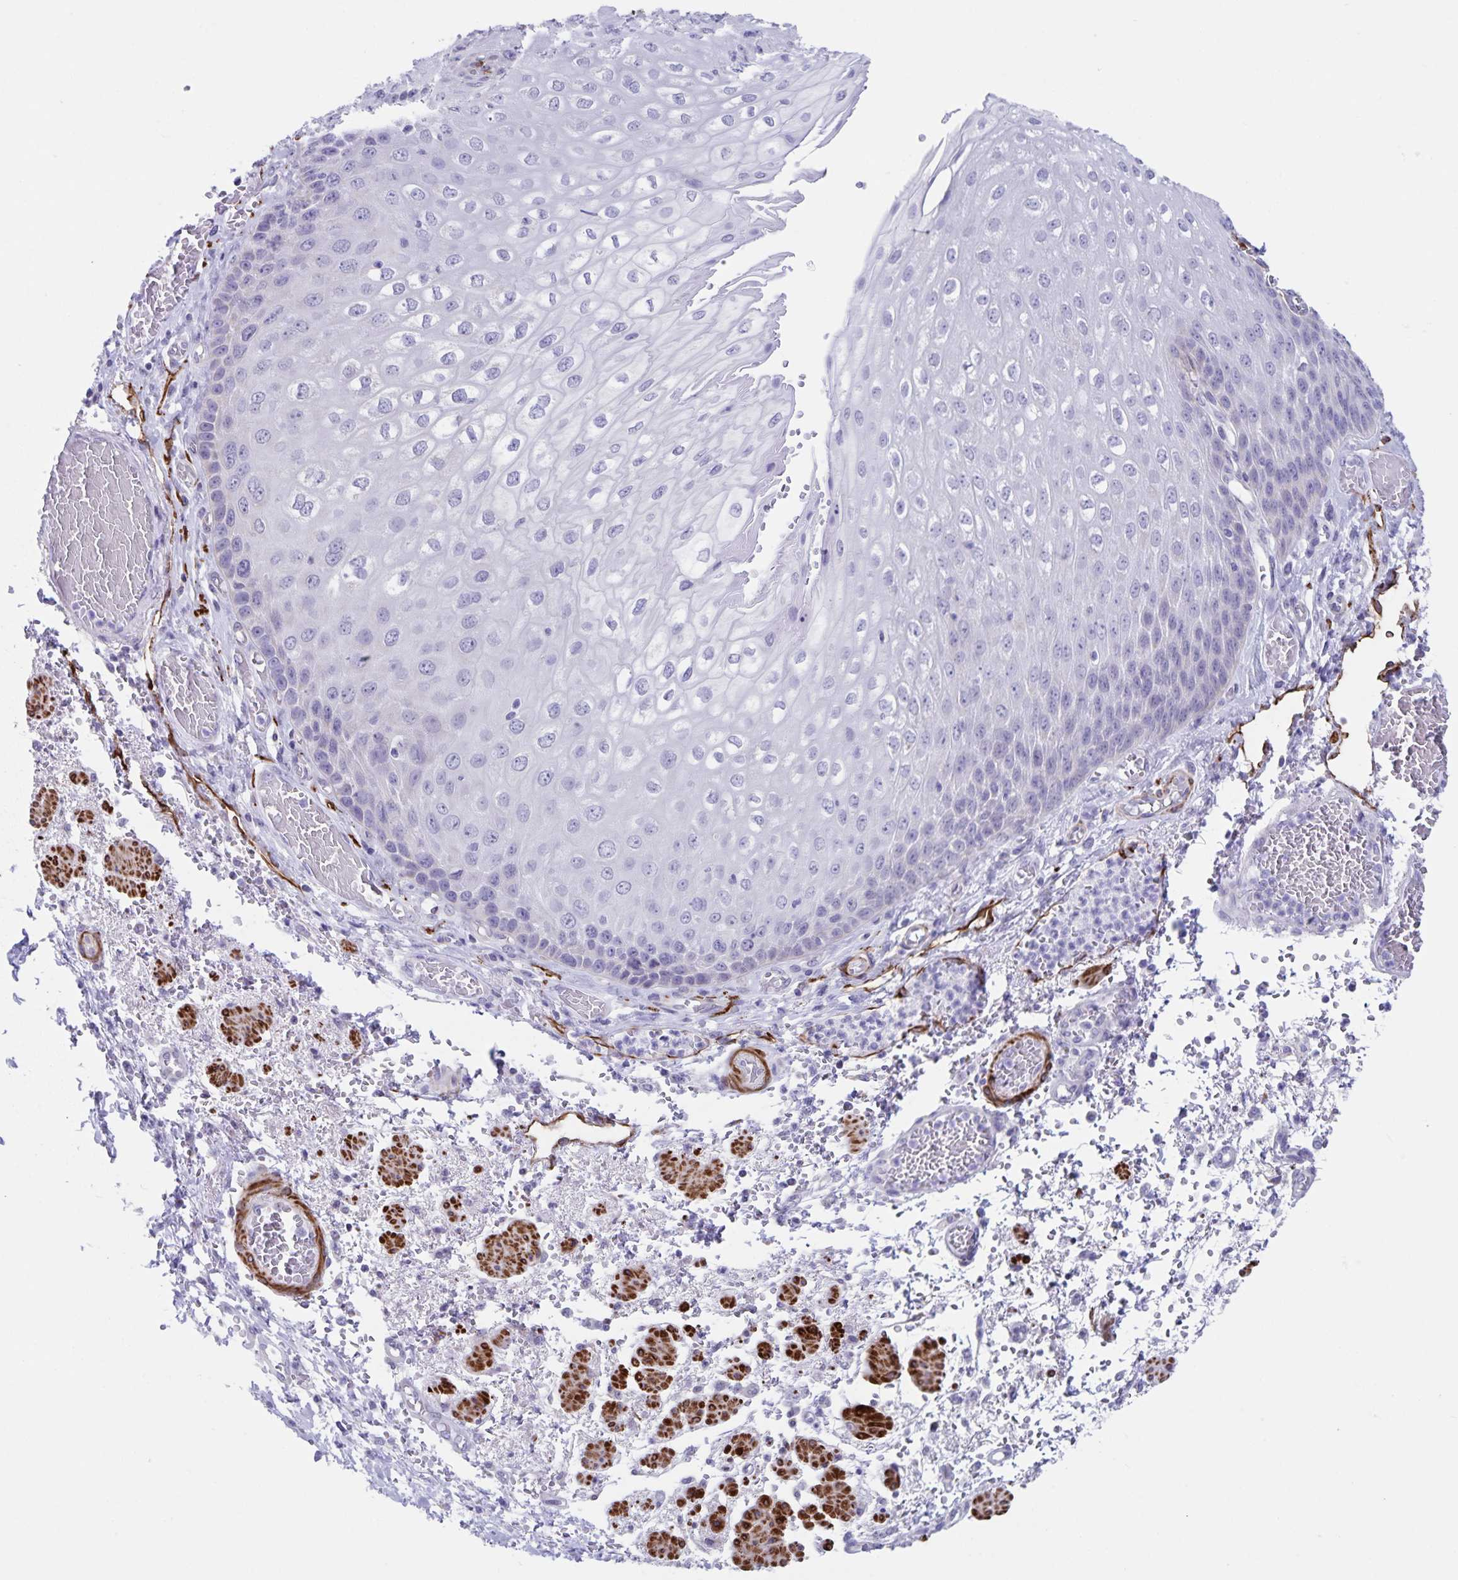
{"staining": {"intensity": "negative", "quantity": "none", "location": "none"}, "tissue": "esophagus", "cell_type": "Squamous epithelial cells", "image_type": "normal", "snomed": [{"axis": "morphology", "description": "Normal tissue, NOS"}, {"axis": "morphology", "description": "Adenocarcinoma, NOS"}, {"axis": "topography", "description": "Esophagus"}], "caption": "High magnification brightfield microscopy of unremarkable esophagus stained with DAB (brown) and counterstained with hematoxylin (blue): squamous epithelial cells show no significant positivity.", "gene": "SYNM", "patient": {"sex": "male", "age": 81}}